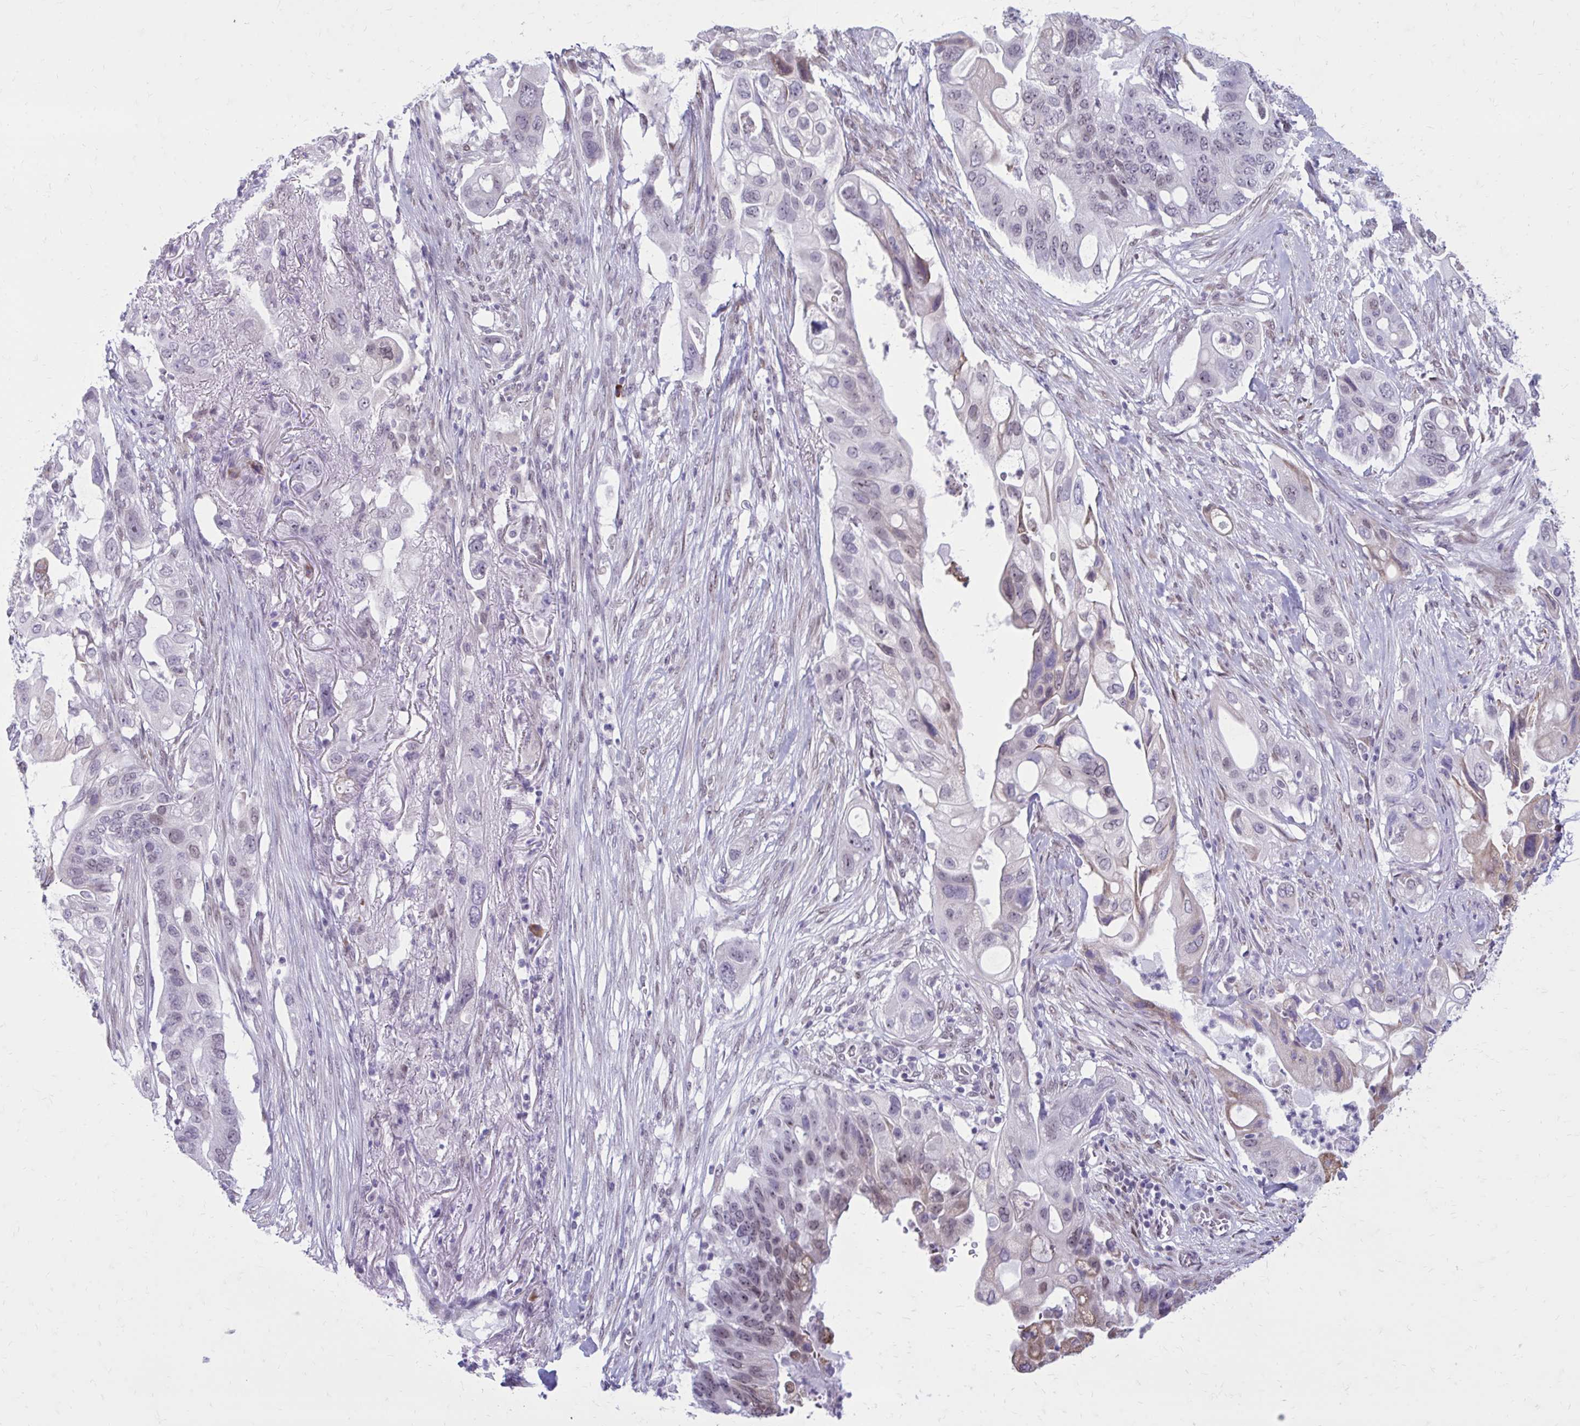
{"staining": {"intensity": "negative", "quantity": "none", "location": "none"}, "tissue": "pancreatic cancer", "cell_type": "Tumor cells", "image_type": "cancer", "snomed": [{"axis": "morphology", "description": "Adenocarcinoma, NOS"}, {"axis": "topography", "description": "Pancreas"}], "caption": "Tumor cells show no significant protein expression in pancreatic adenocarcinoma.", "gene": "PROSER1", "patient": {"sex": "female", "age": 72}}